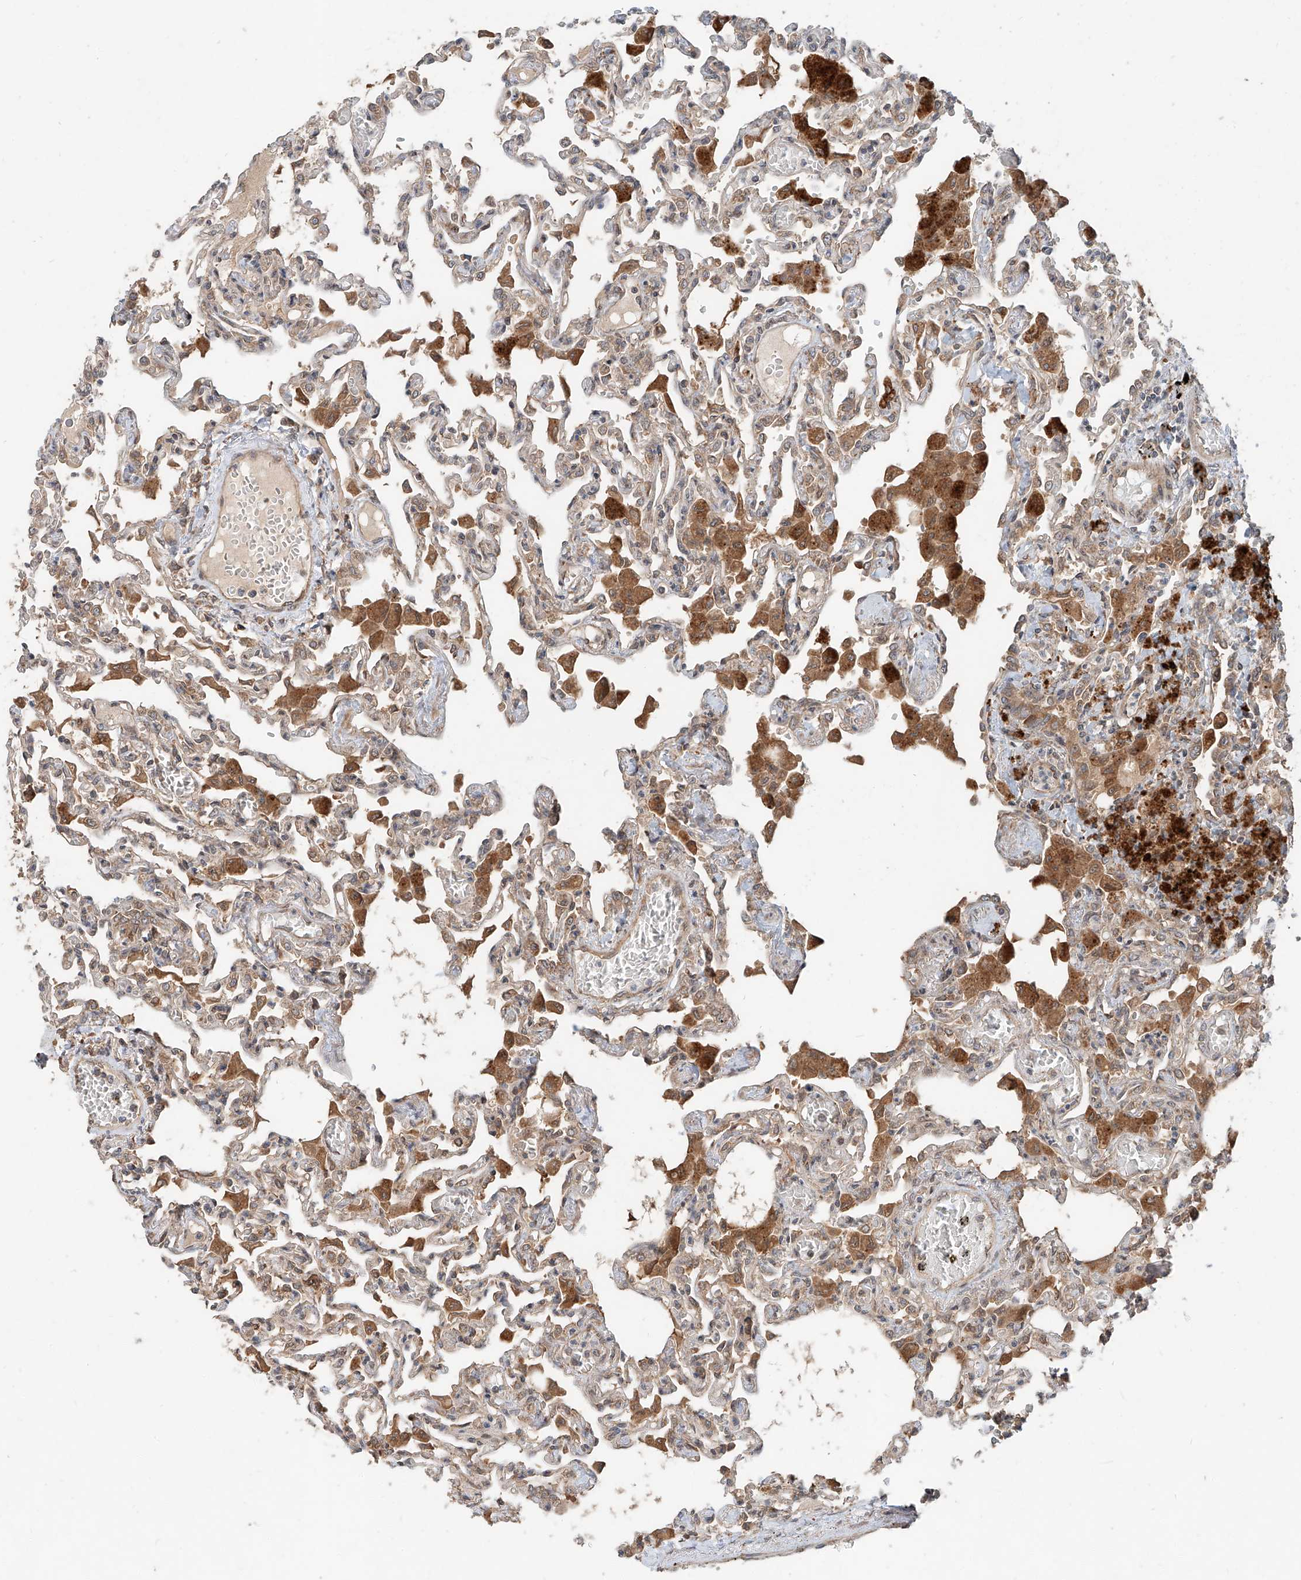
{"staining": {"intensity": "moderate", "quantity": "<25%", "location": "cytoplasmic/membranous"}, "tissue": "lung", "cell_type": "Alveolar cells", "image_type": "normal", "snomed": [{"axis": "morphology", "description": "Normal tissue, NOS"}, {"axis": "topography", "description": "Bronchus"}, {"axis": "topography", "description": "Lung"}], "caption": "Immunohistochemical staining of normal human lung exhibits <25% levels of moderate cytoplasmic/membranous protein expression in about <25% of alveolar cells.", "gene": "STX19", "patient": {"sex": "female", "age": 49}}